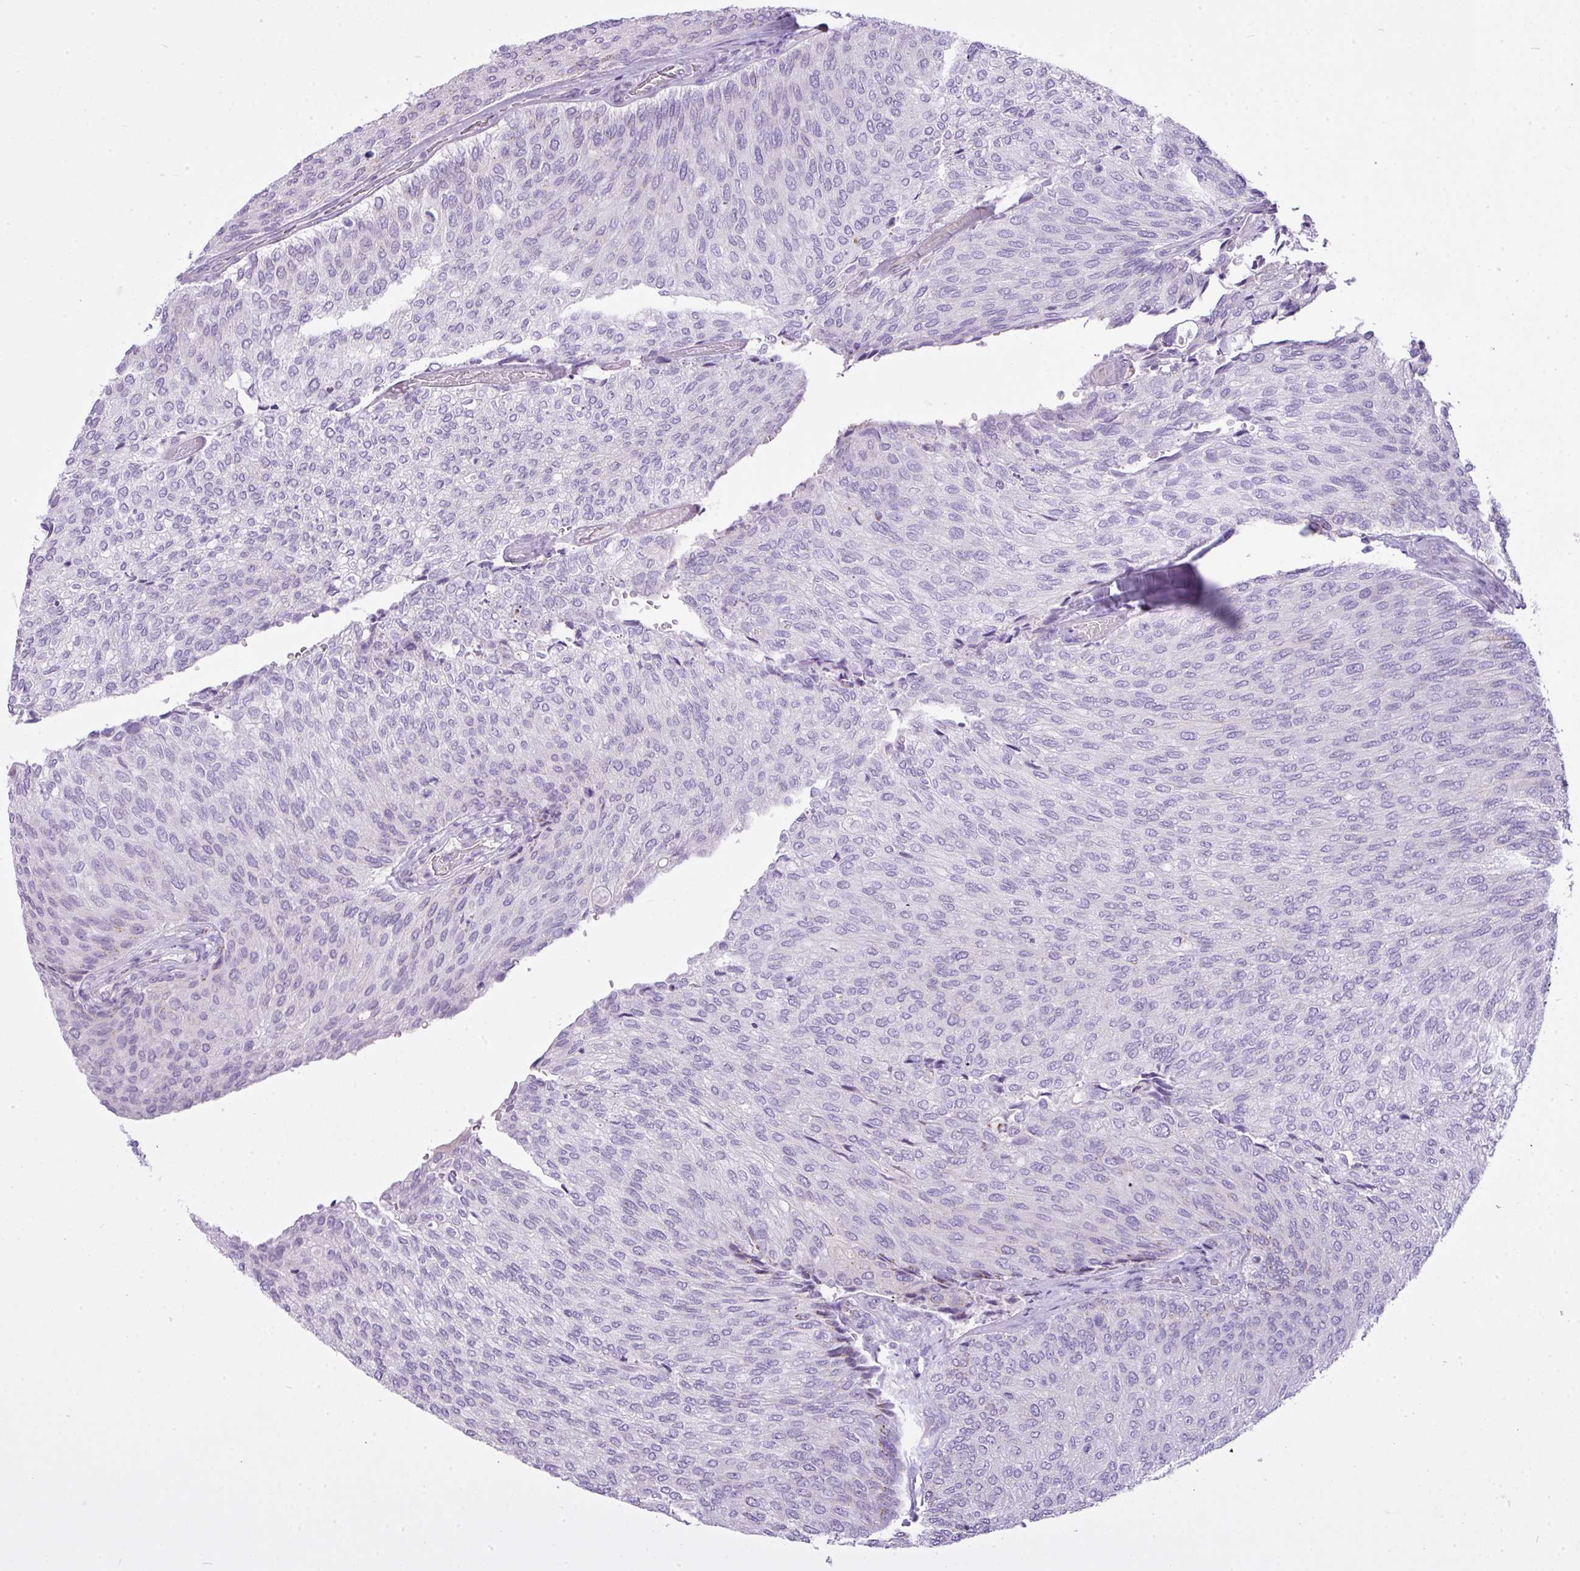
{"staining": {"intensity": "negative", "quantity": "none", "location": "none"}, "tissue": "urothelial cancer", "cell_type": "Tumor cells", "image_type": "cancer", "snomed": [{"axis": "morphology", "description": "Urothelial carcinoma, Low grade"}, {"axis": "topography", "description": "Urinary bladder"}], "caption": "This is an IHC image of low-grade urothelial carcinoma. There is no expression in tumor cells.", "gene": "FAM43A", "patient": {"sex": "female", "age": 79}}